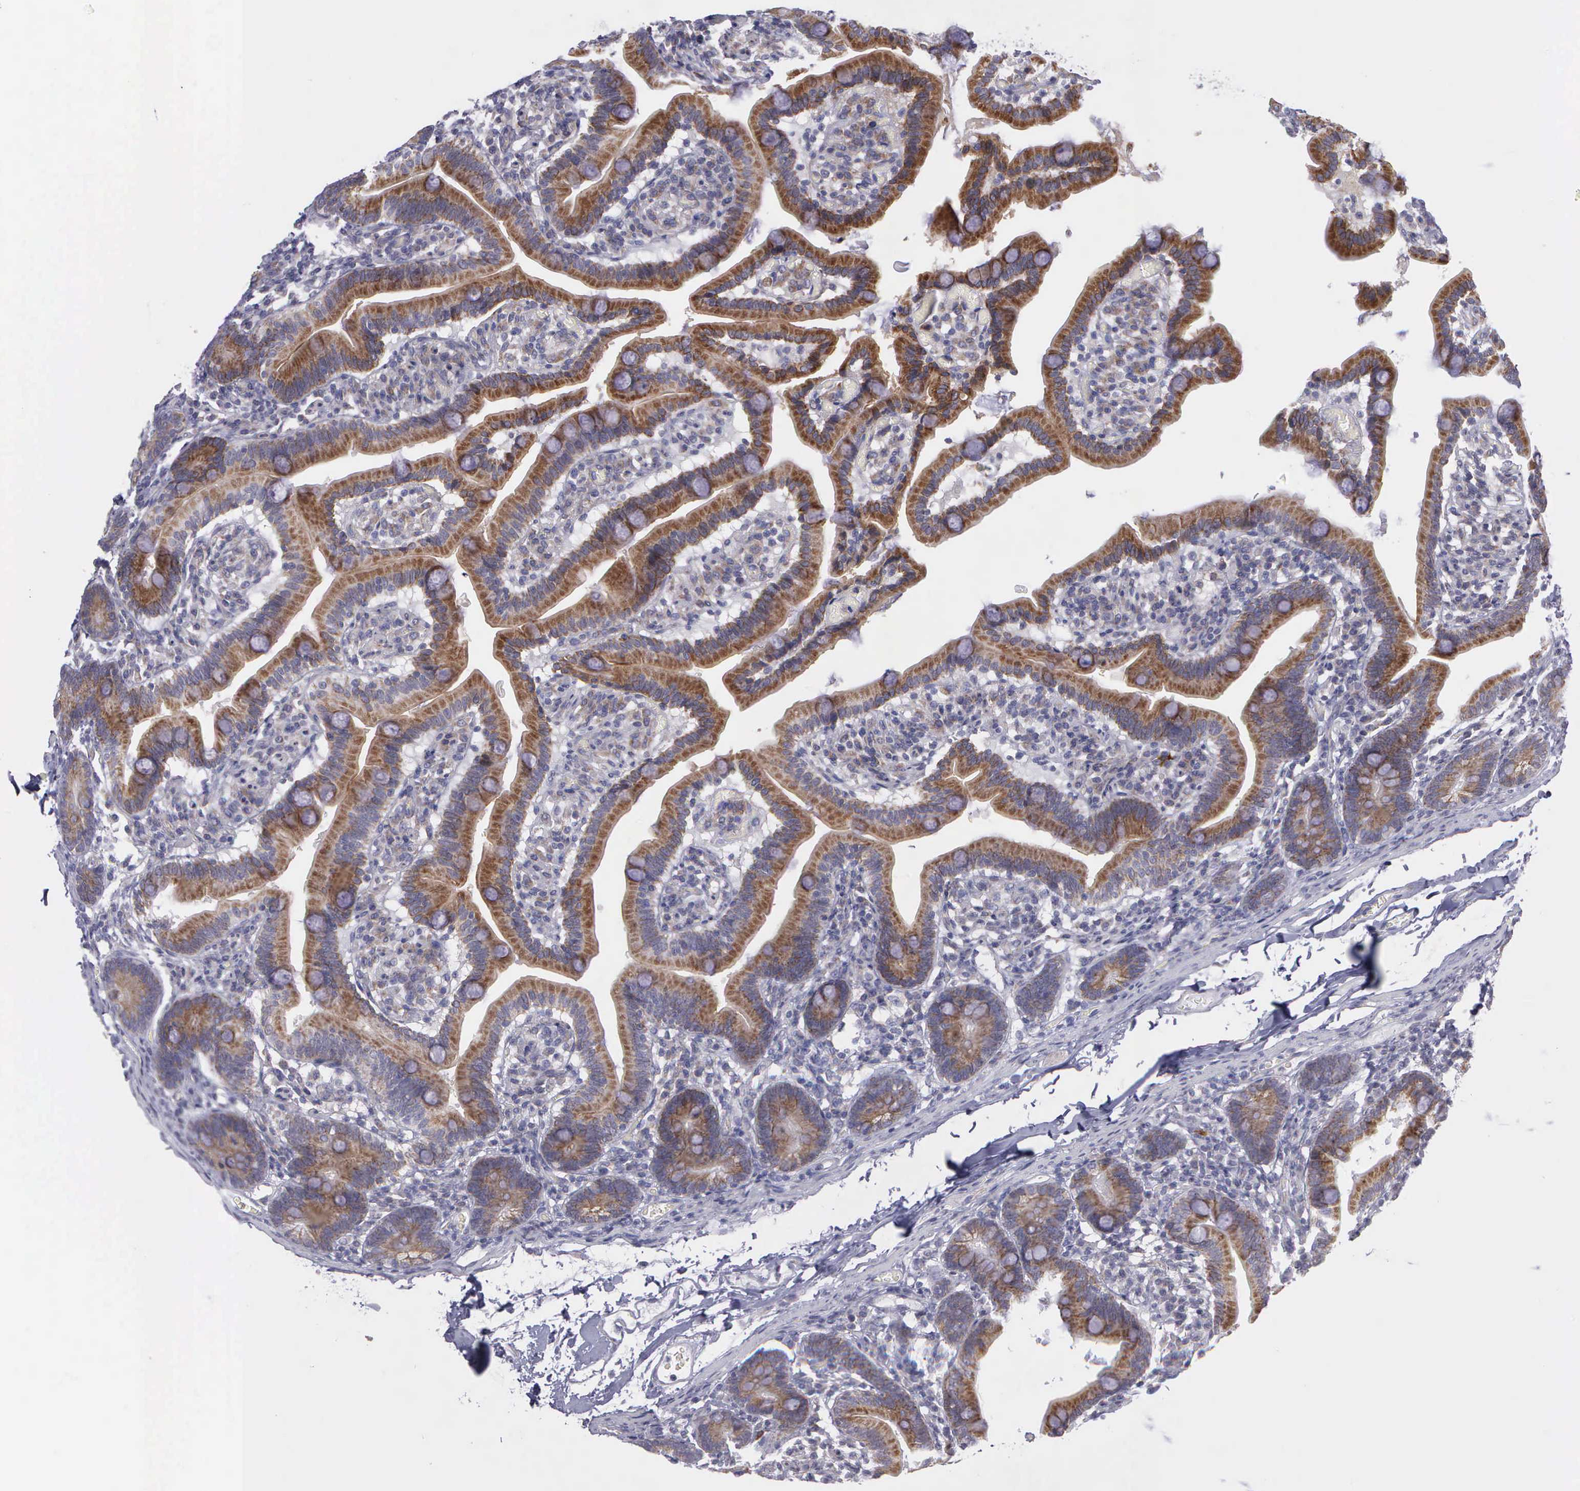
{"staining": {"intensity": "strong", "quantity": ">75%", "location": "cytoplasmic/membranous"}, "tissue": "duodenum", "cell_type": "Glandular cells", "image_type": "normal", "snomed": [{"axis": "morphology", "description": "Normal tissue, NOS"}, {"axis": "topography", "description": "Duodenum"}], "caption": "Brown immunohistochemical staining in unremarkable human duodenum displays strong cytoplasmic/membranous expression in approximately >75% of glandular cells.", "gene": "SYNJ2BP", "patient": {"sex": "female", "age": 75}}